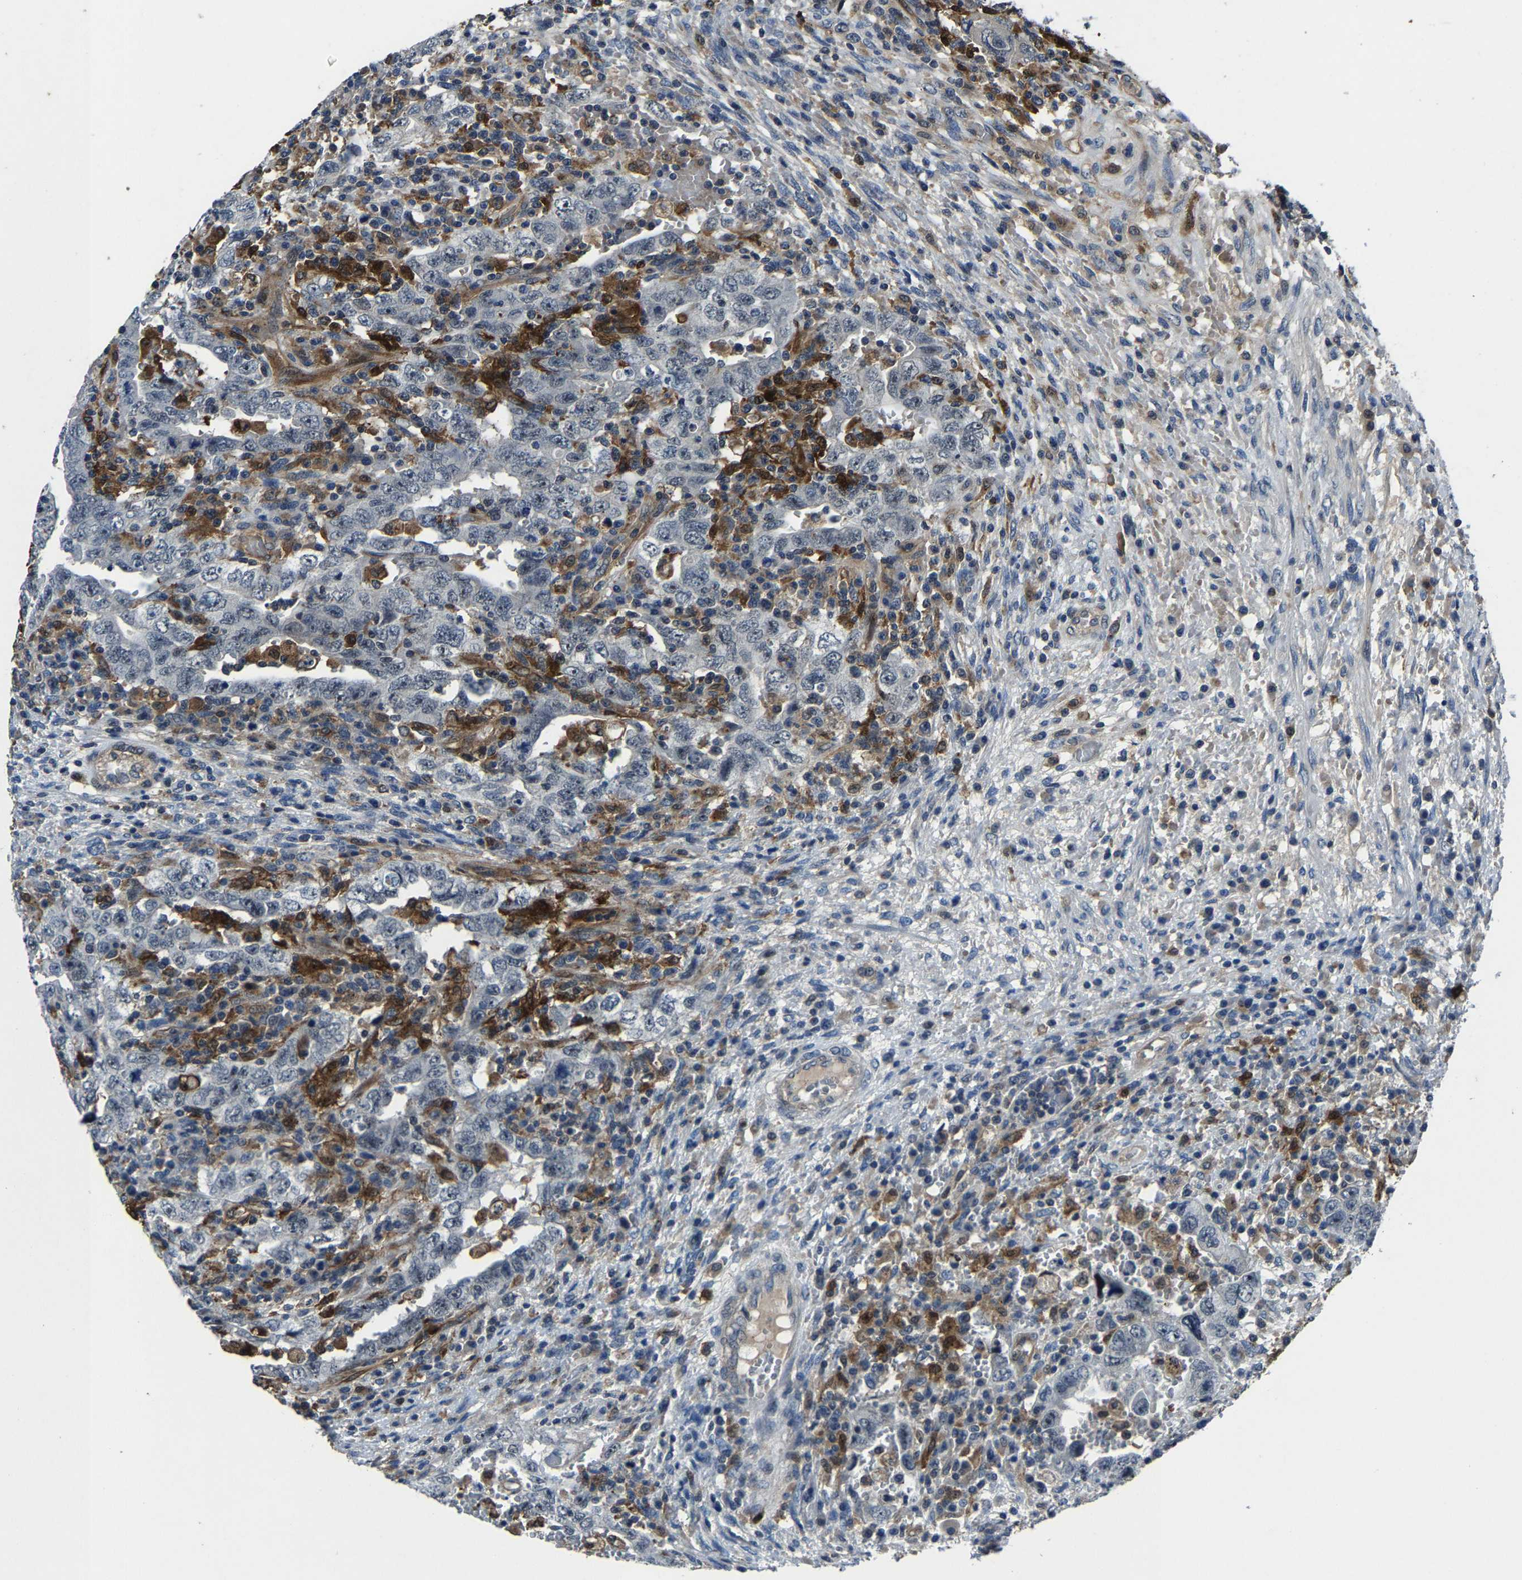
{"staining": {"intensity": "negative", "quantity": "none", "location": "none"}, "tissue": "testis cancer", "cell_type": "Tumor cells", "image_type": "cancer", "snomed": [{"axis": "morphology", "description": "Carcinoma, Embryonal, NOS"}, {"axis": "topography", "description": "Testis"}], "caption": "This is a micrograph of immunohistochemistry (IHC) staining of testis cancer (embryonal carcinoma), which shows no positivity in tumor cells.", "gene": "PCNX2", "patient": {"sex": "male", "age": 26}}